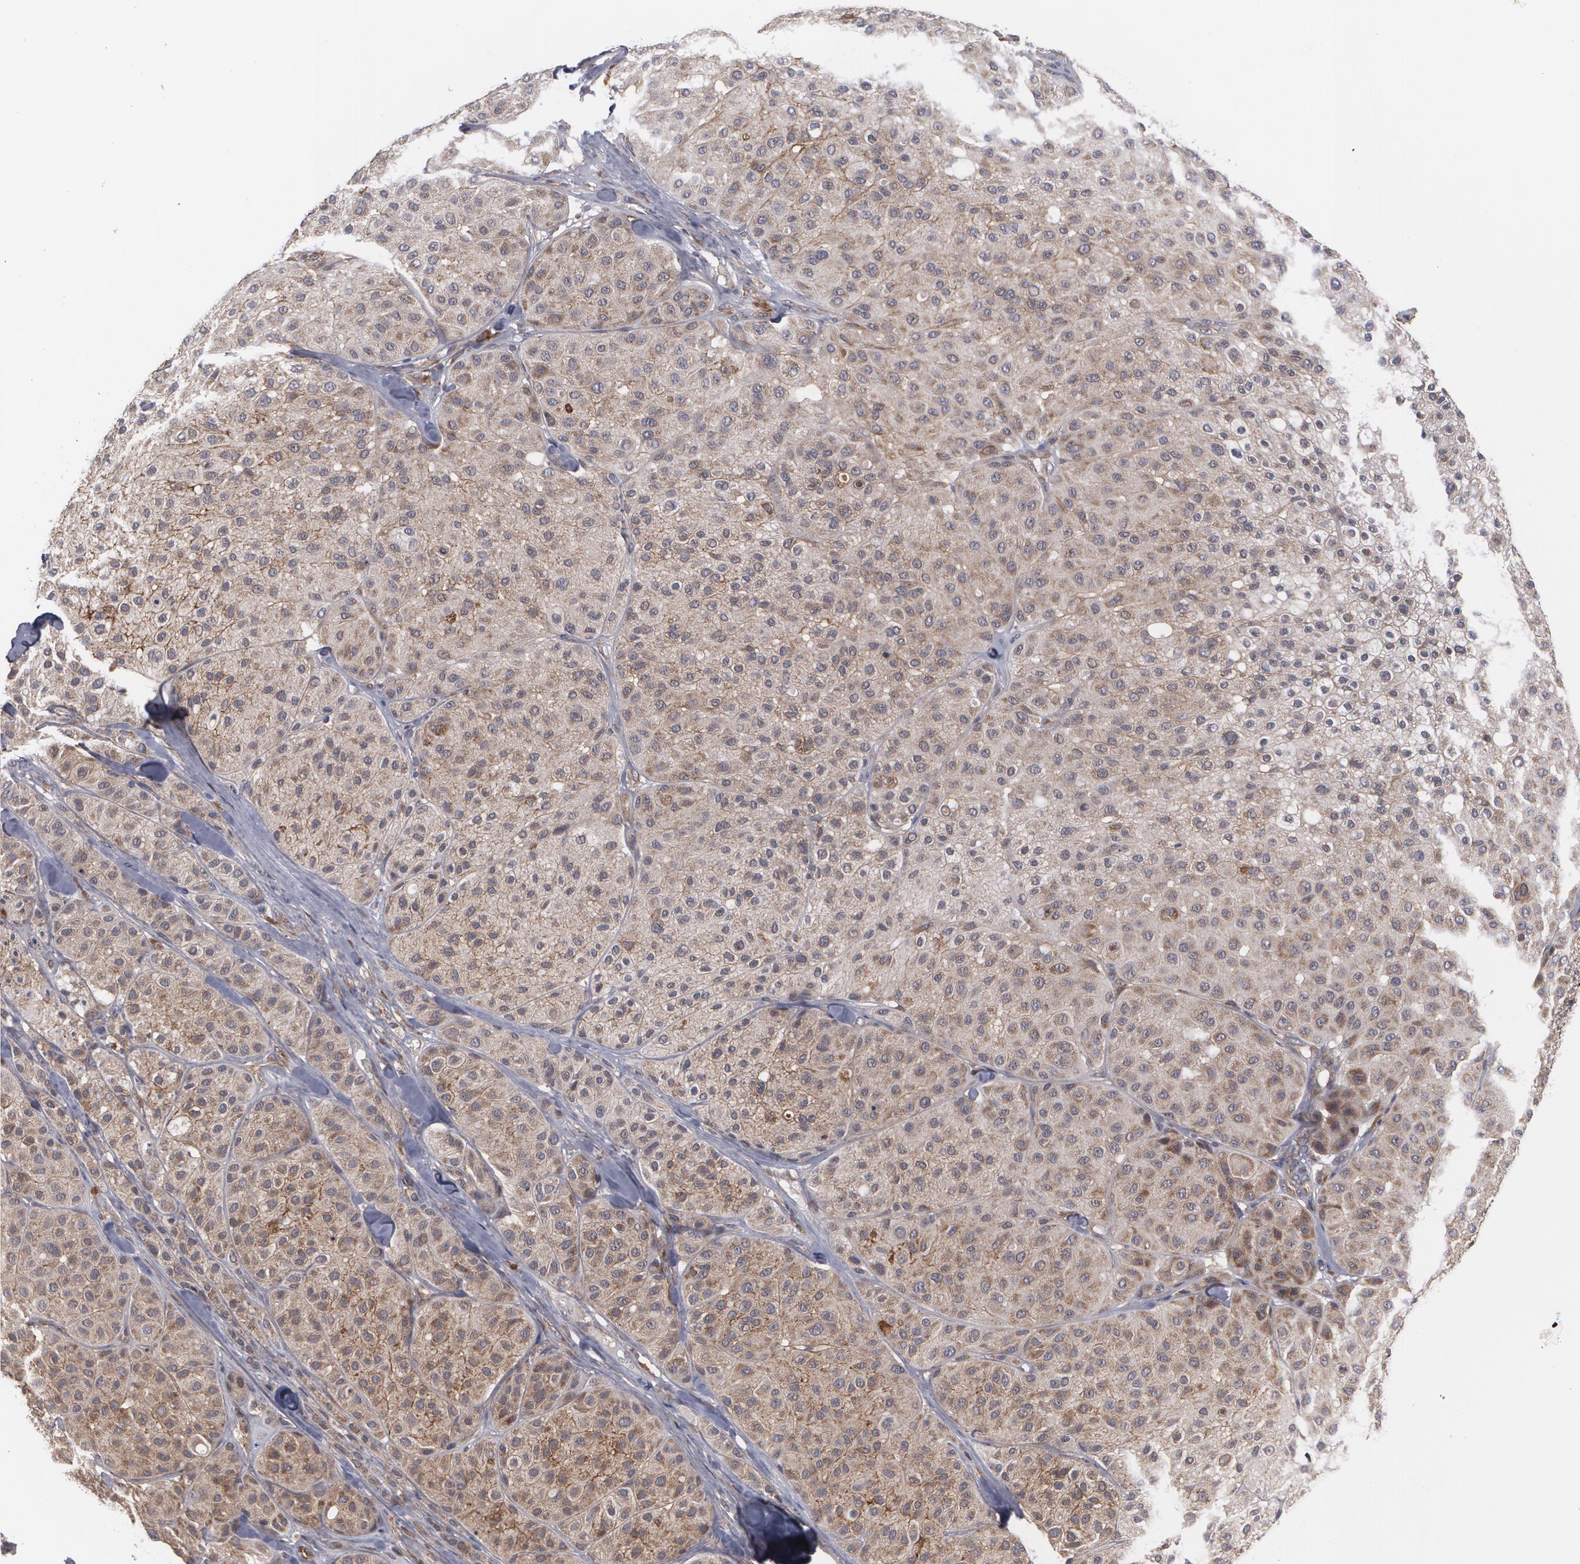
{"staining": {"intensity": "moderate", "quantity": ">75%", "location": "cytoplasmic/membranous"}, "tissue": "melanoma", "cell_type": "Tumor cells", "image_type": "cancer", "snomed": [{"axis": "morphology", "description": "Normal tissue, NOS"}, {"axis": "morphology", "description": "Malignant melanoma, Metastatic site"}, {"axis": "topography", "description": "Skin"}], "caption": "A high-resolution histopathology image shows IHC staining of melanoma, which exhibits moderate cytoplasmic/membranous positivity in about >75% of tumor cells.", "gene": "BMP6", "patient": {"sex": "male", "age": 41}}